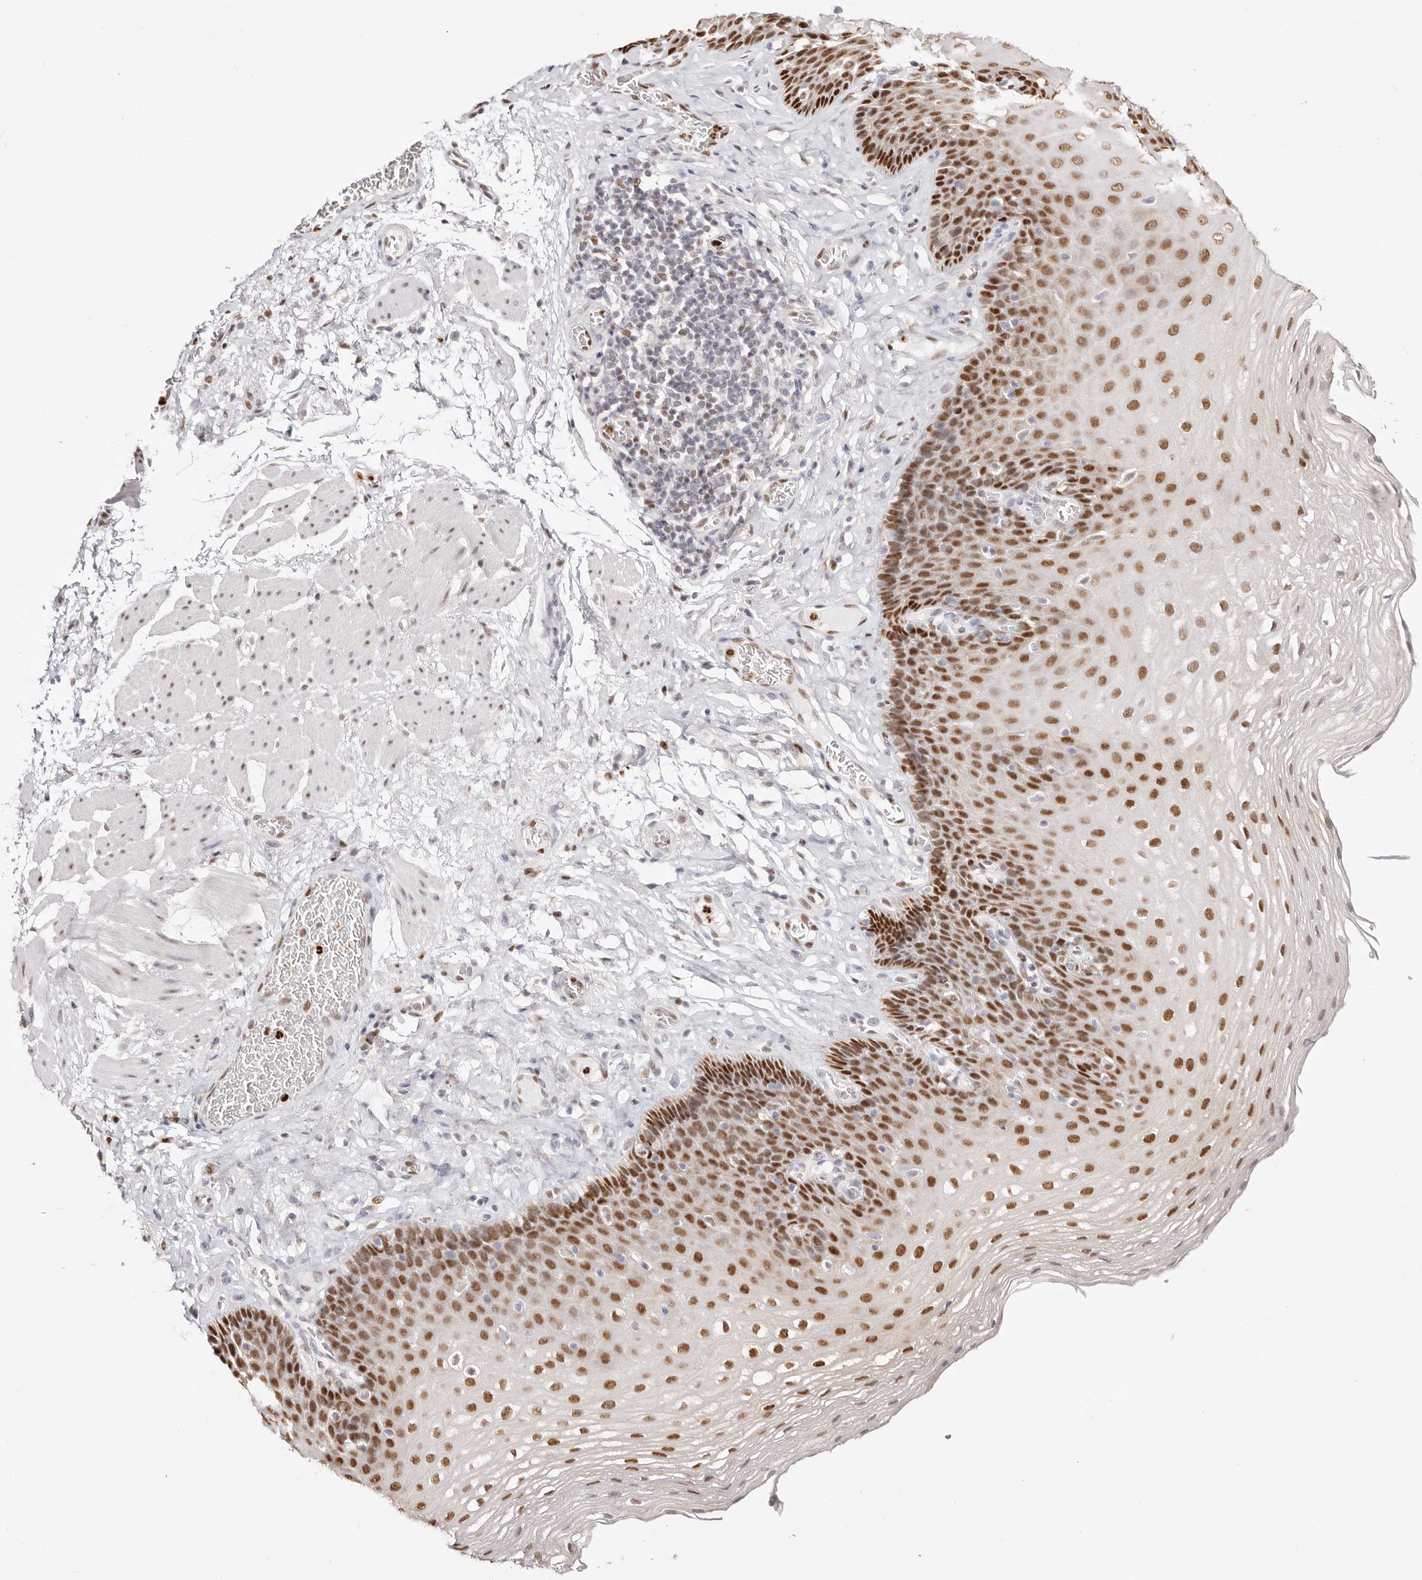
{"staining": {"intensity": "strong", "quantity": ">75%", "location": "nuclear"}, "tissue": "esophagus", "cell_type": "Squamous epithelial cells", "image_type": "normal", "snomed": [{"axis": "morphology", "description": "Normal tissue, NOS"}, {"axis": "topography", "description": "Esophagus"}], "caption": "Strong nuclear protein expression is present in approximately >75% of squamous epithelial cells in esophagus. Nuclei are stained in blue.", "gene": "TKT", "patient": {"sex": "female", "age": 66}}